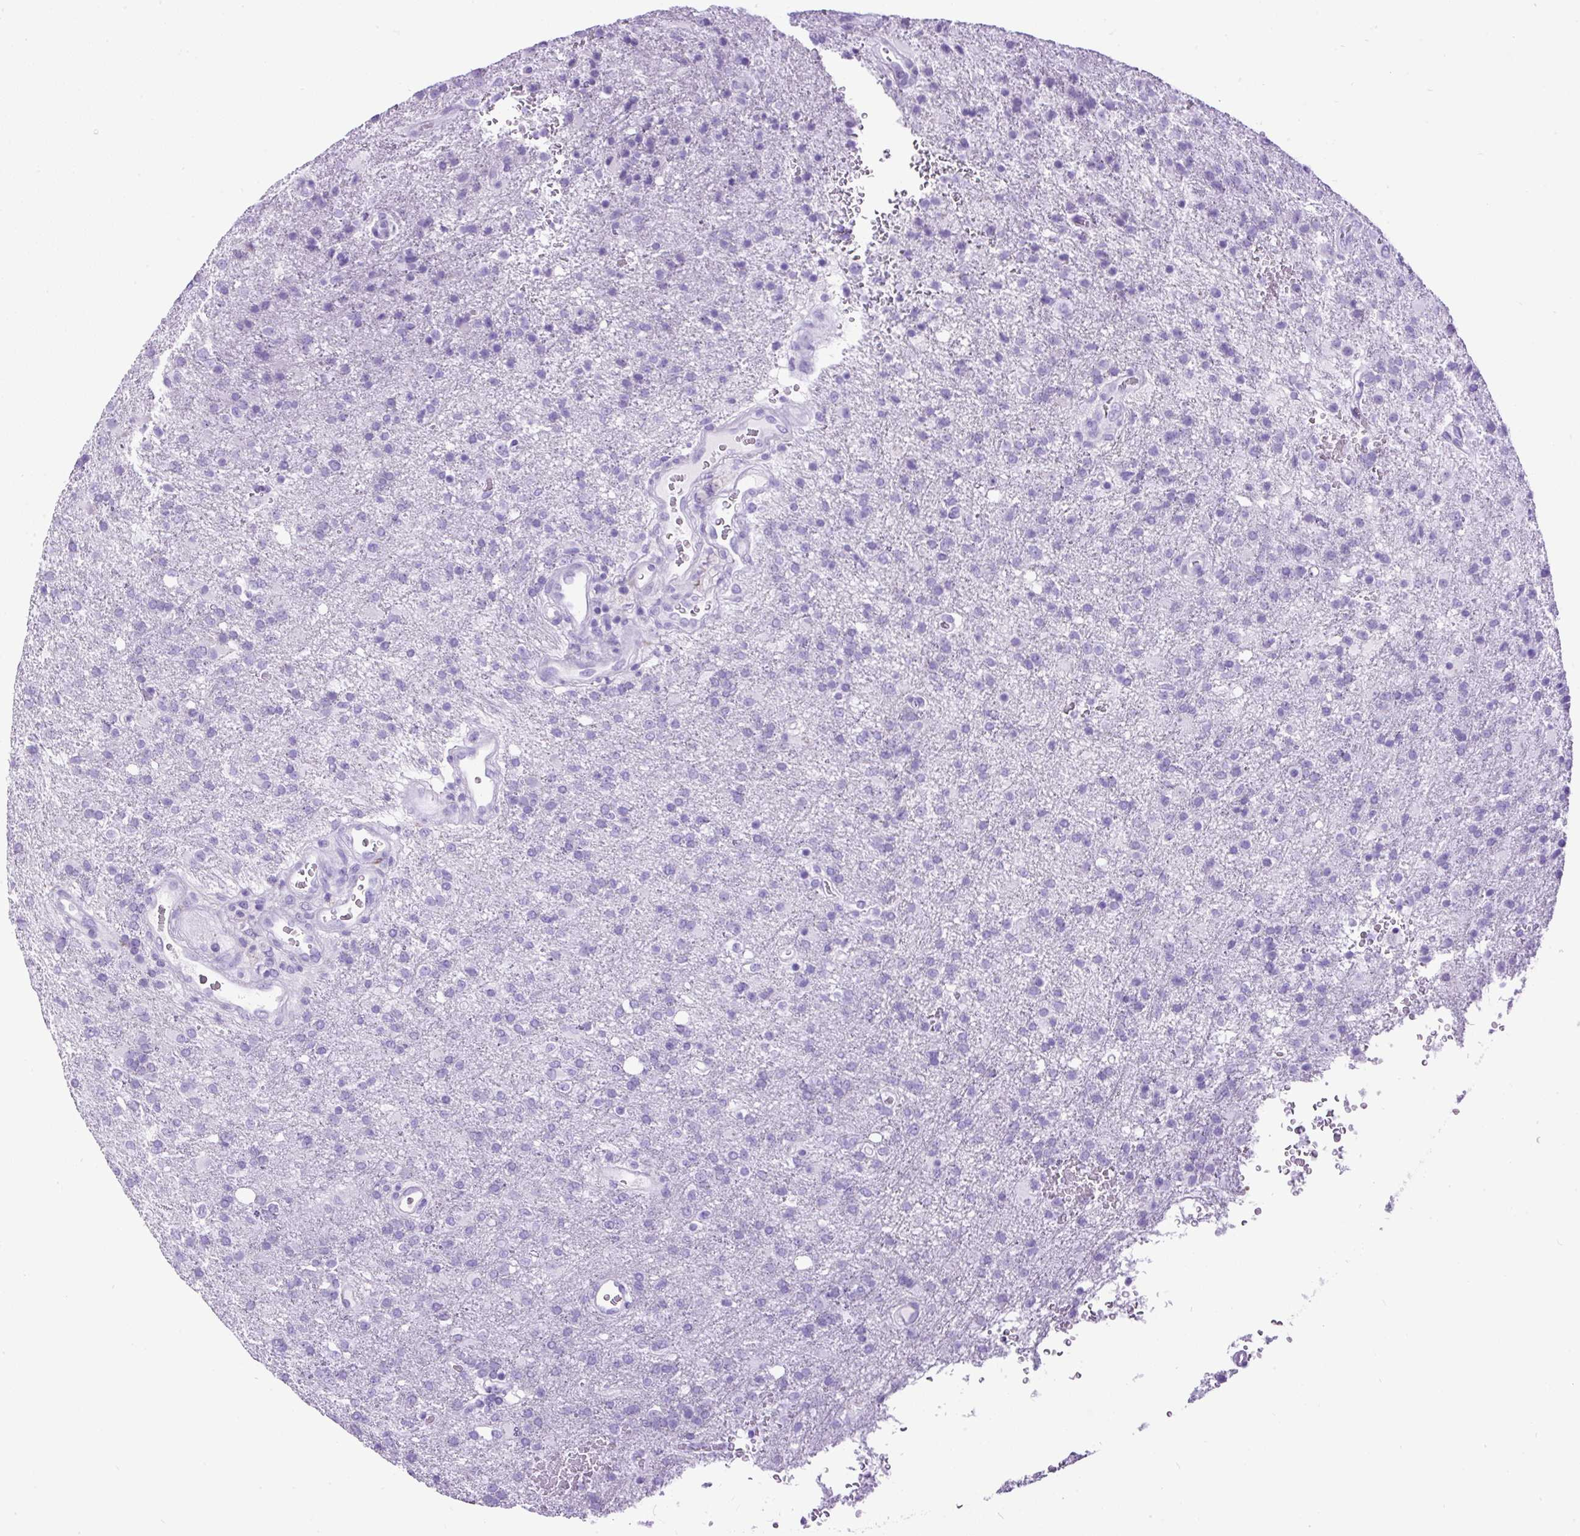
{"staining": {"intensity": "negative", "quantity": "none", "location": "none"}, "tissue": "glioma", "cell_type": "Tumor cells", "image_type": "cancer", "snomed": [{"axis": "morphology", "description": "Glioma, malignant, High grade"}, {"axis": "topography", "description": "Brain"}], "caption": "A high-resolution photomicrograph shows immunohistochemistry (IHC) staining of glioma, which reveals no significant expression in tumor cells.", "gene": "CEL", "patient": {"sex": "female", "age": 74}}